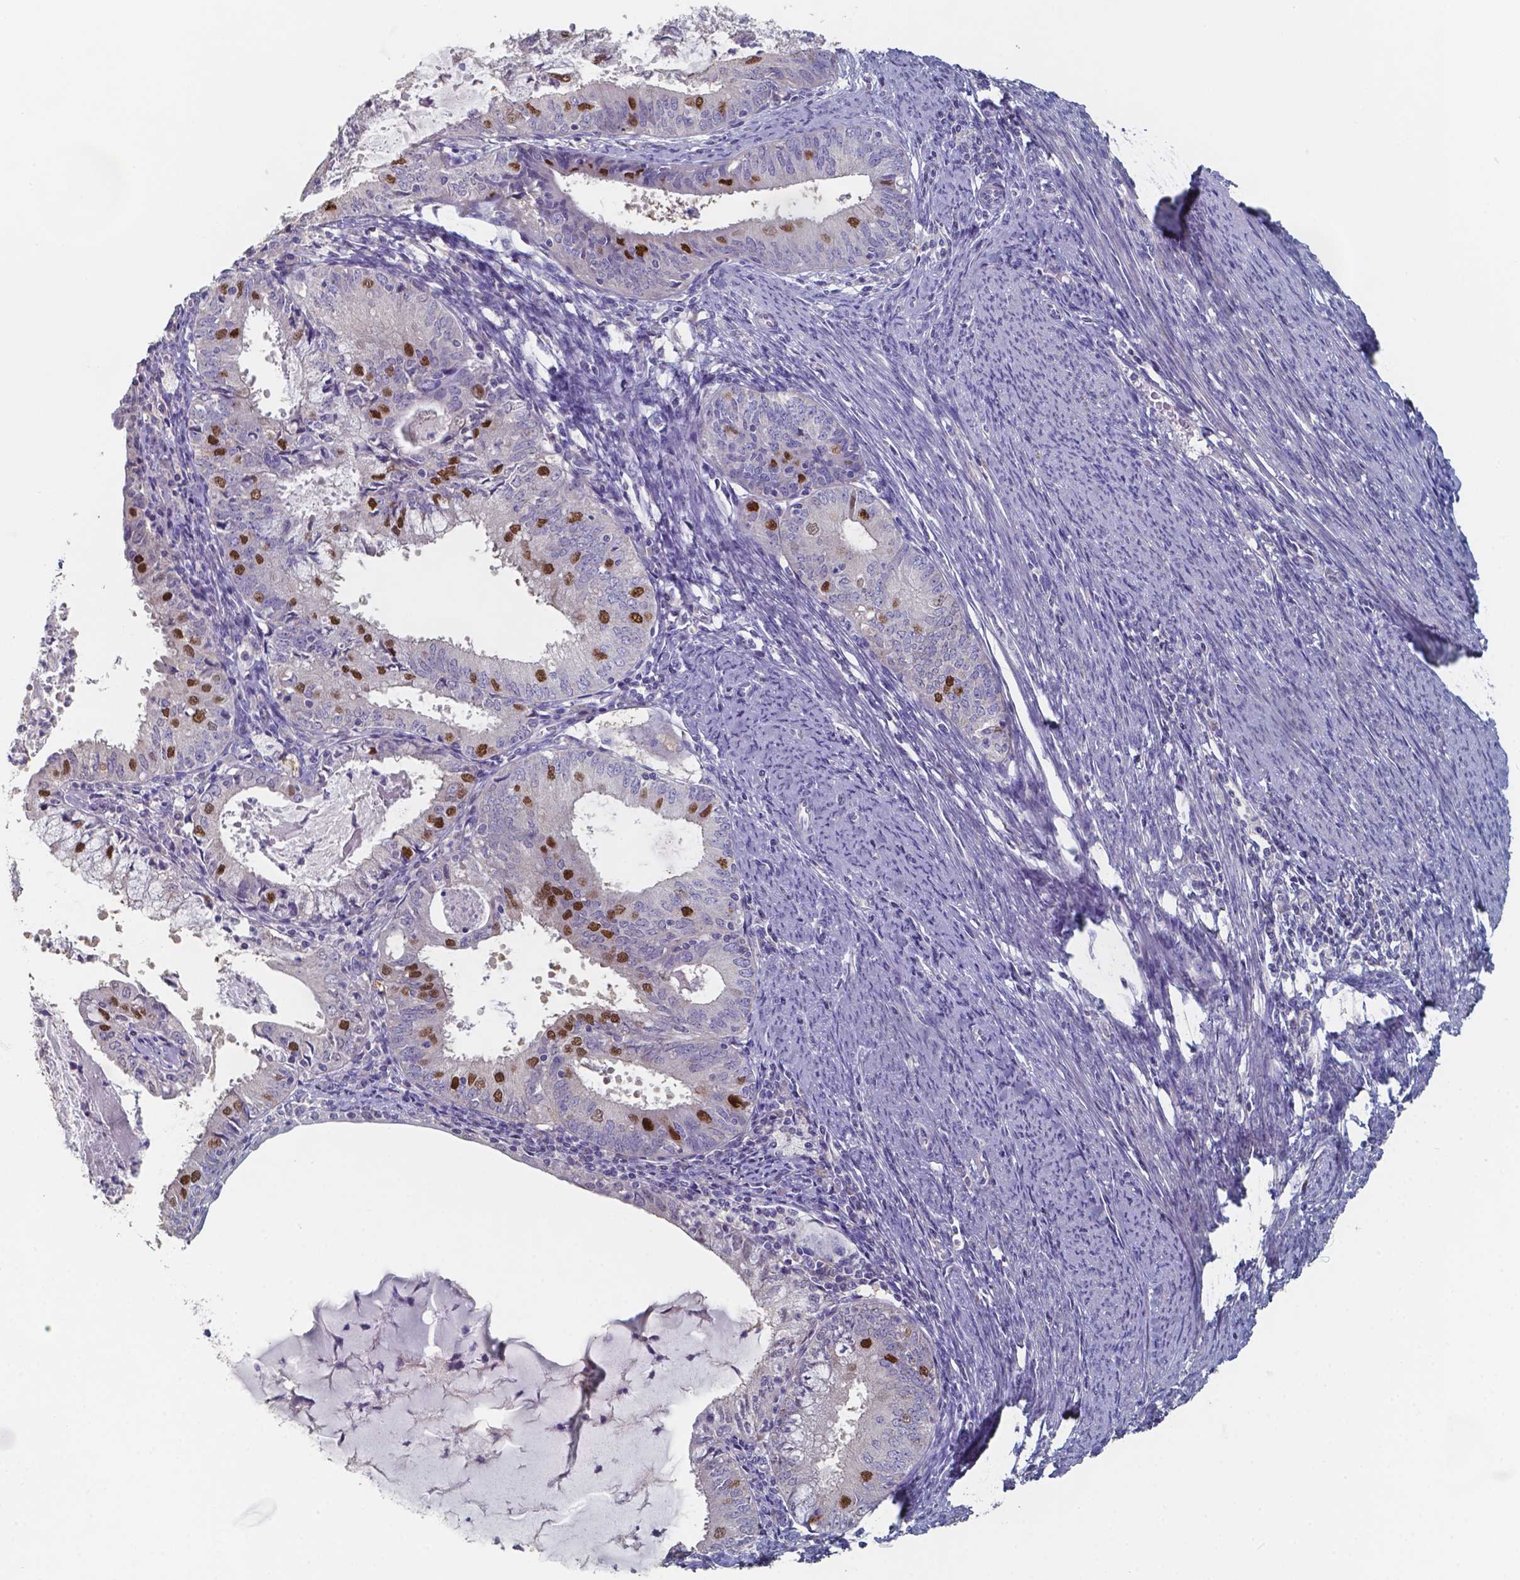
{"staining": {"intensity": "strong", "quantity": "<25%", "location": "nuclear"}, "tissue": "endometrial cancer", "cell_type": "Tumor cells", "image_type": "cancer", "snomed": [{"axis": "morphology", "description": "Adenocarcinoma, NOS"}, {"axis": "topography", "description": "Endometrium"}], "caption": "The image displays immunohistochemical staining of endometrial cancer (adenocarcinoma). There is strong nuclear staining is seen in about <25% of tumor cells. The staining was performed using DAB (3,3'-diaminobenzidine) to visualize the protein expression in brown, while the nuclei were stained in blue with hematoxylin (Magnification: 20x).", "gene": "FOXJ1", "patient": {"sex": "female", "age": 57}}